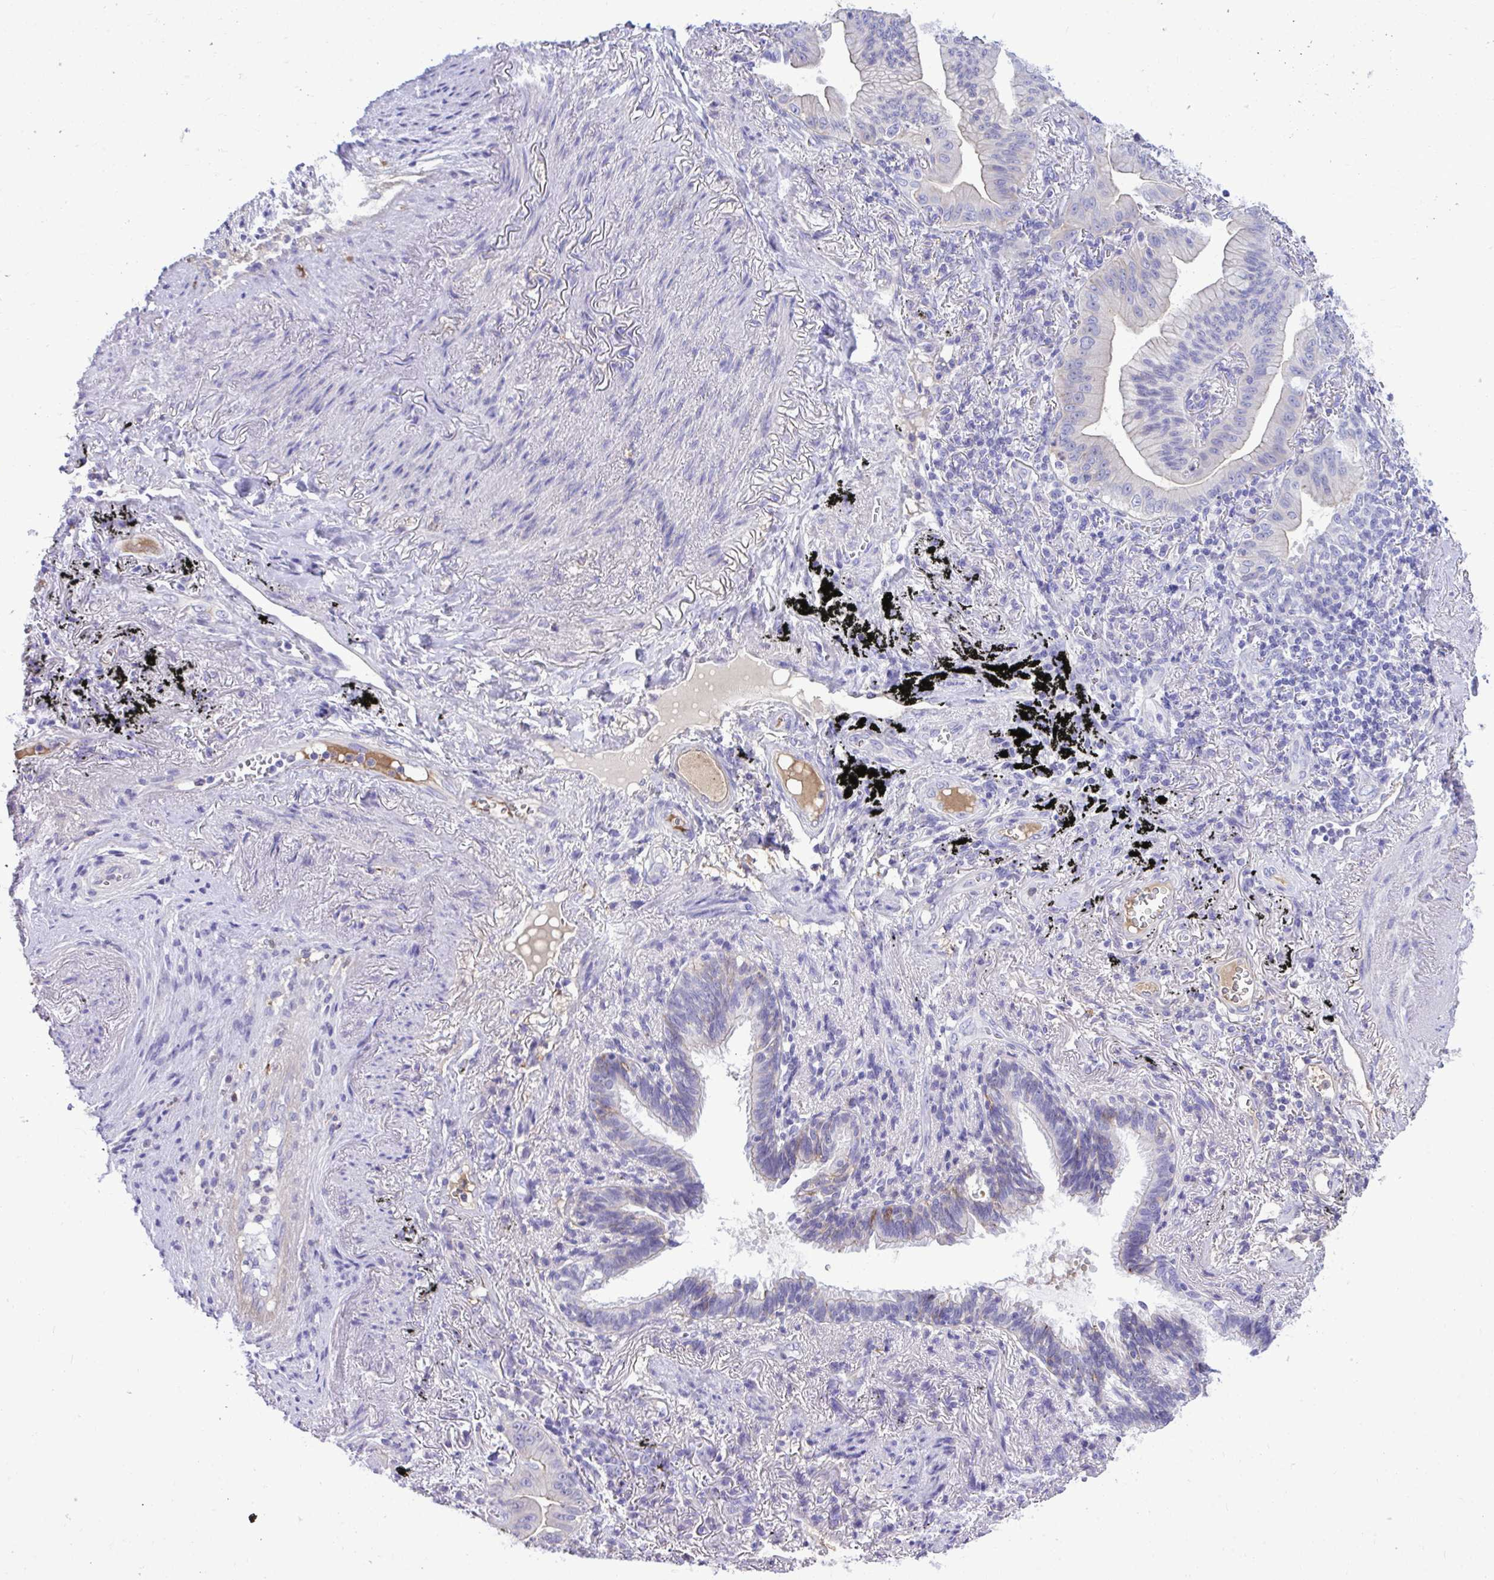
{"staining": {"intensity": "negative", "quantity": "none", "location": "none"}, "tissue": "lung cancer", "cell_type": "Tumor cells", "image_type": "cancer", "snomed": [{"axis": "morphology", "description": "Adenocarcinoma, NOS"}, {"axis": "topography", "description": "Lung"}], "caption": "DAB immunohistochemical staining of lung adenocarcinoma reveals no significant expression in tumor cells.", "gene": "HRG", "patient": {"sex": "male", "age": 77}}